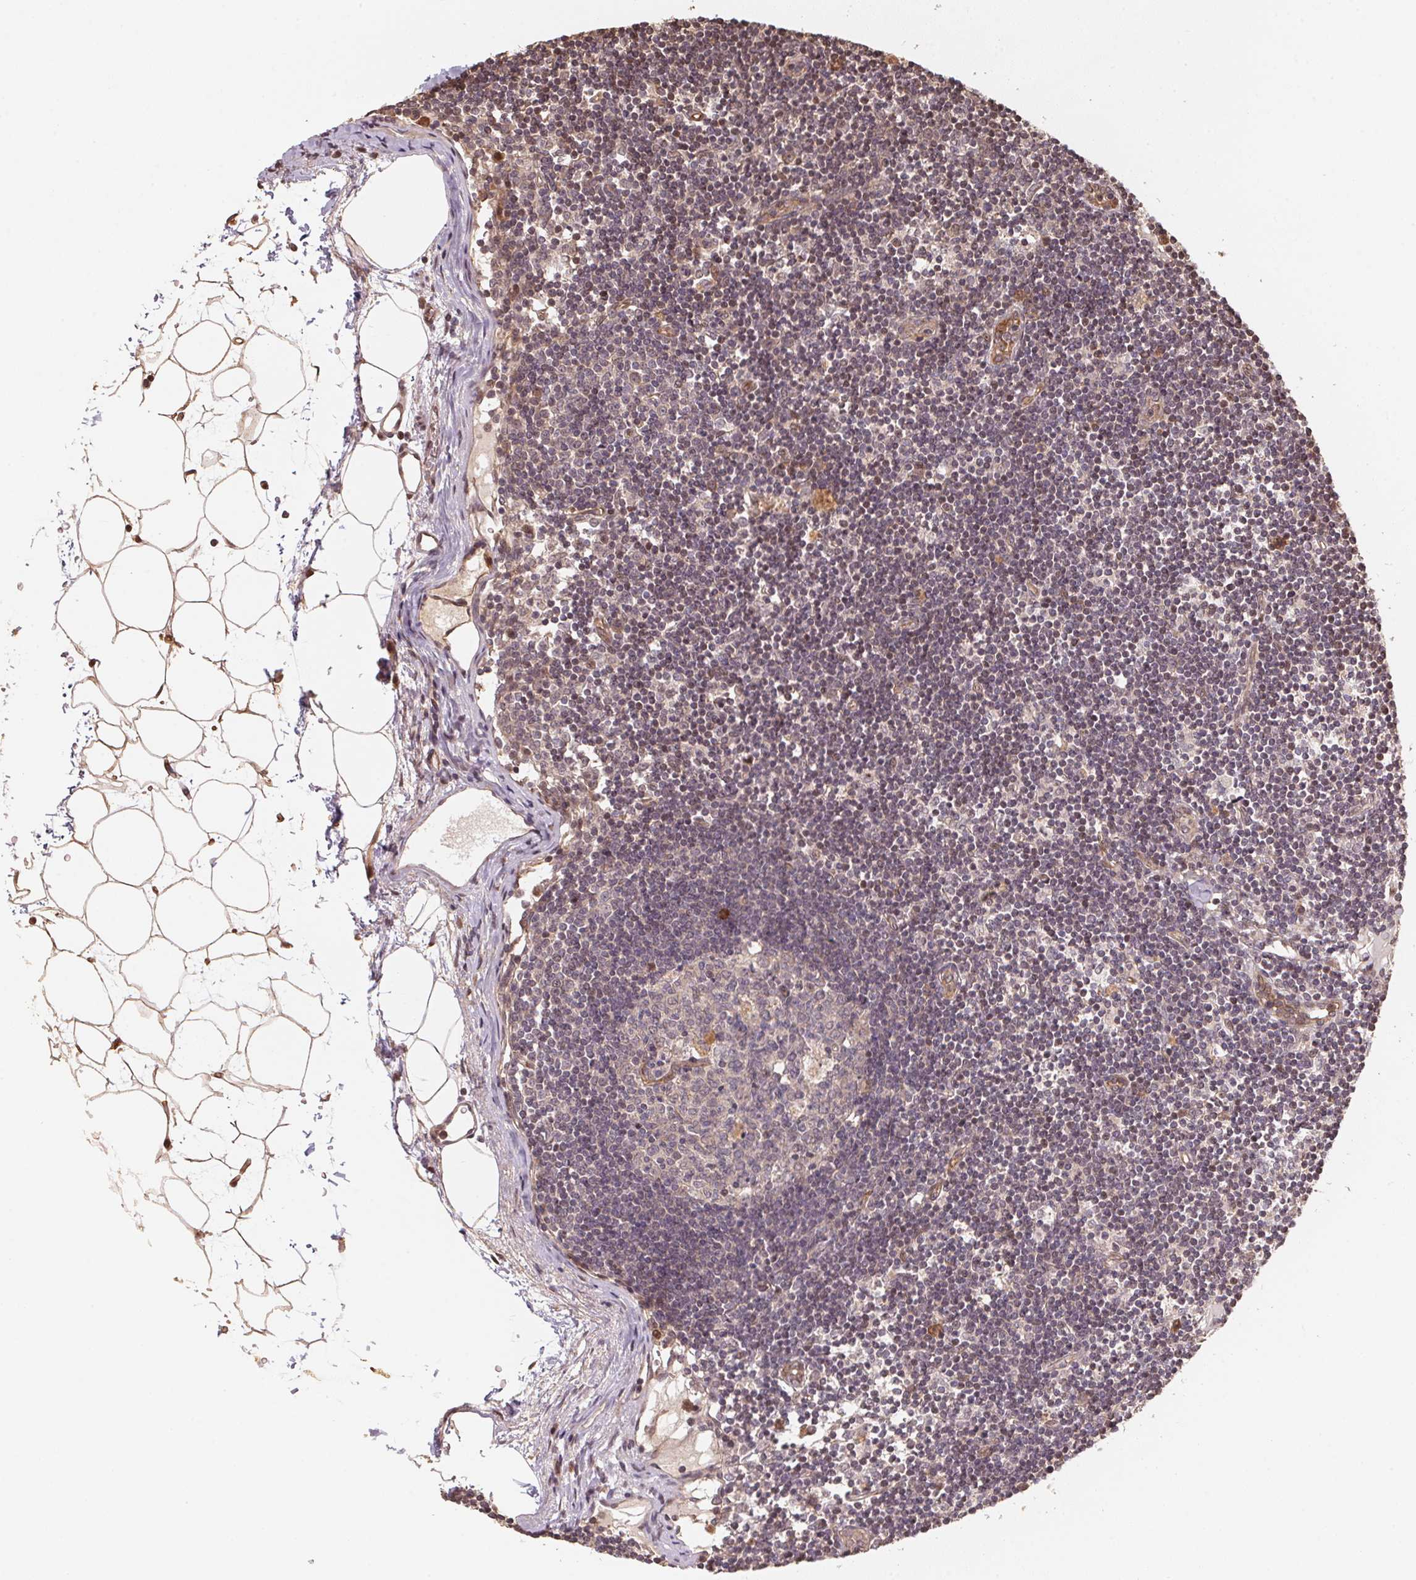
{"staining": {"intensity": "negative", "quantity": "none", "location": "none"}, "tissue": "lymph node", "cell_type": "Germinal center cells", "image_type": "normal", "snomed": [{"axis": "morphology", "description": "Normal tissue, NOS"}, {"axis": "topography", "description": "Lymph node"}], "caption": "This image is of normal lymph node stained with immunohistochemistry to label a protein in brown with the nuclei are counter-stained blue. There is no positivity in germinal center cells.", "gene": "TMEM222", "patient": {"sex": "female", "age": 65}}